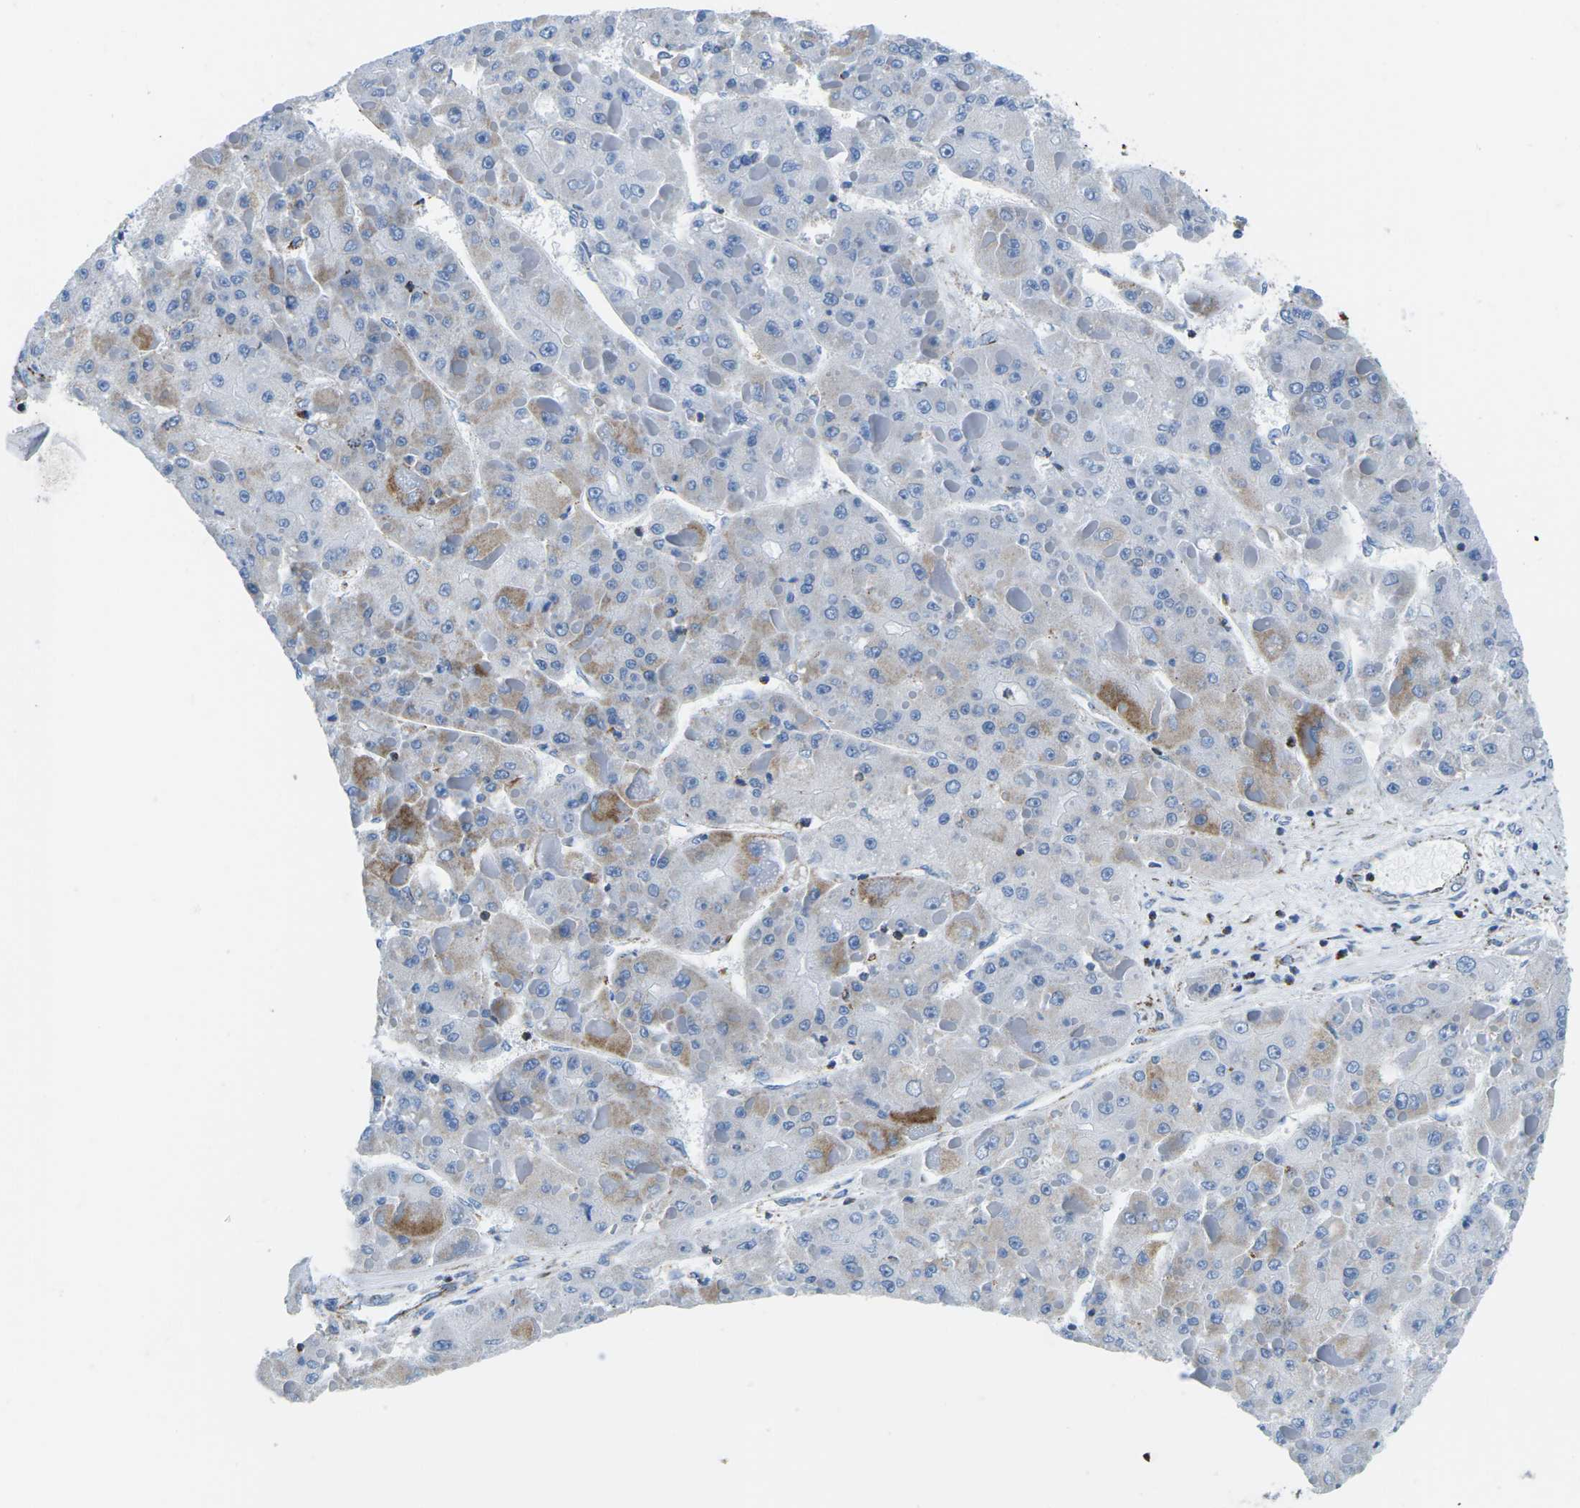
{"staining": {"intensity": "weak", "quantity": "<25%", "location": "cytoplasmic/membranous"}, "tissue": "liver cancer", "cell_type": "Tumor cells", "image_type": "cancer", "snomed": [{"axis": "morphology", "description": "Carcinoma, Hepatocellular, NOS"}, {"axis": "topography", "description": "Liver"}], "caption": "An immunohistochemistry histopathology image of hepatocellular carcinoma (liver) is shown. There is no staining in tumor cells of hepatocellular carcinoma (liver).", "gene": "COX6C", "patient": {"sex": "female", "age": 73}}